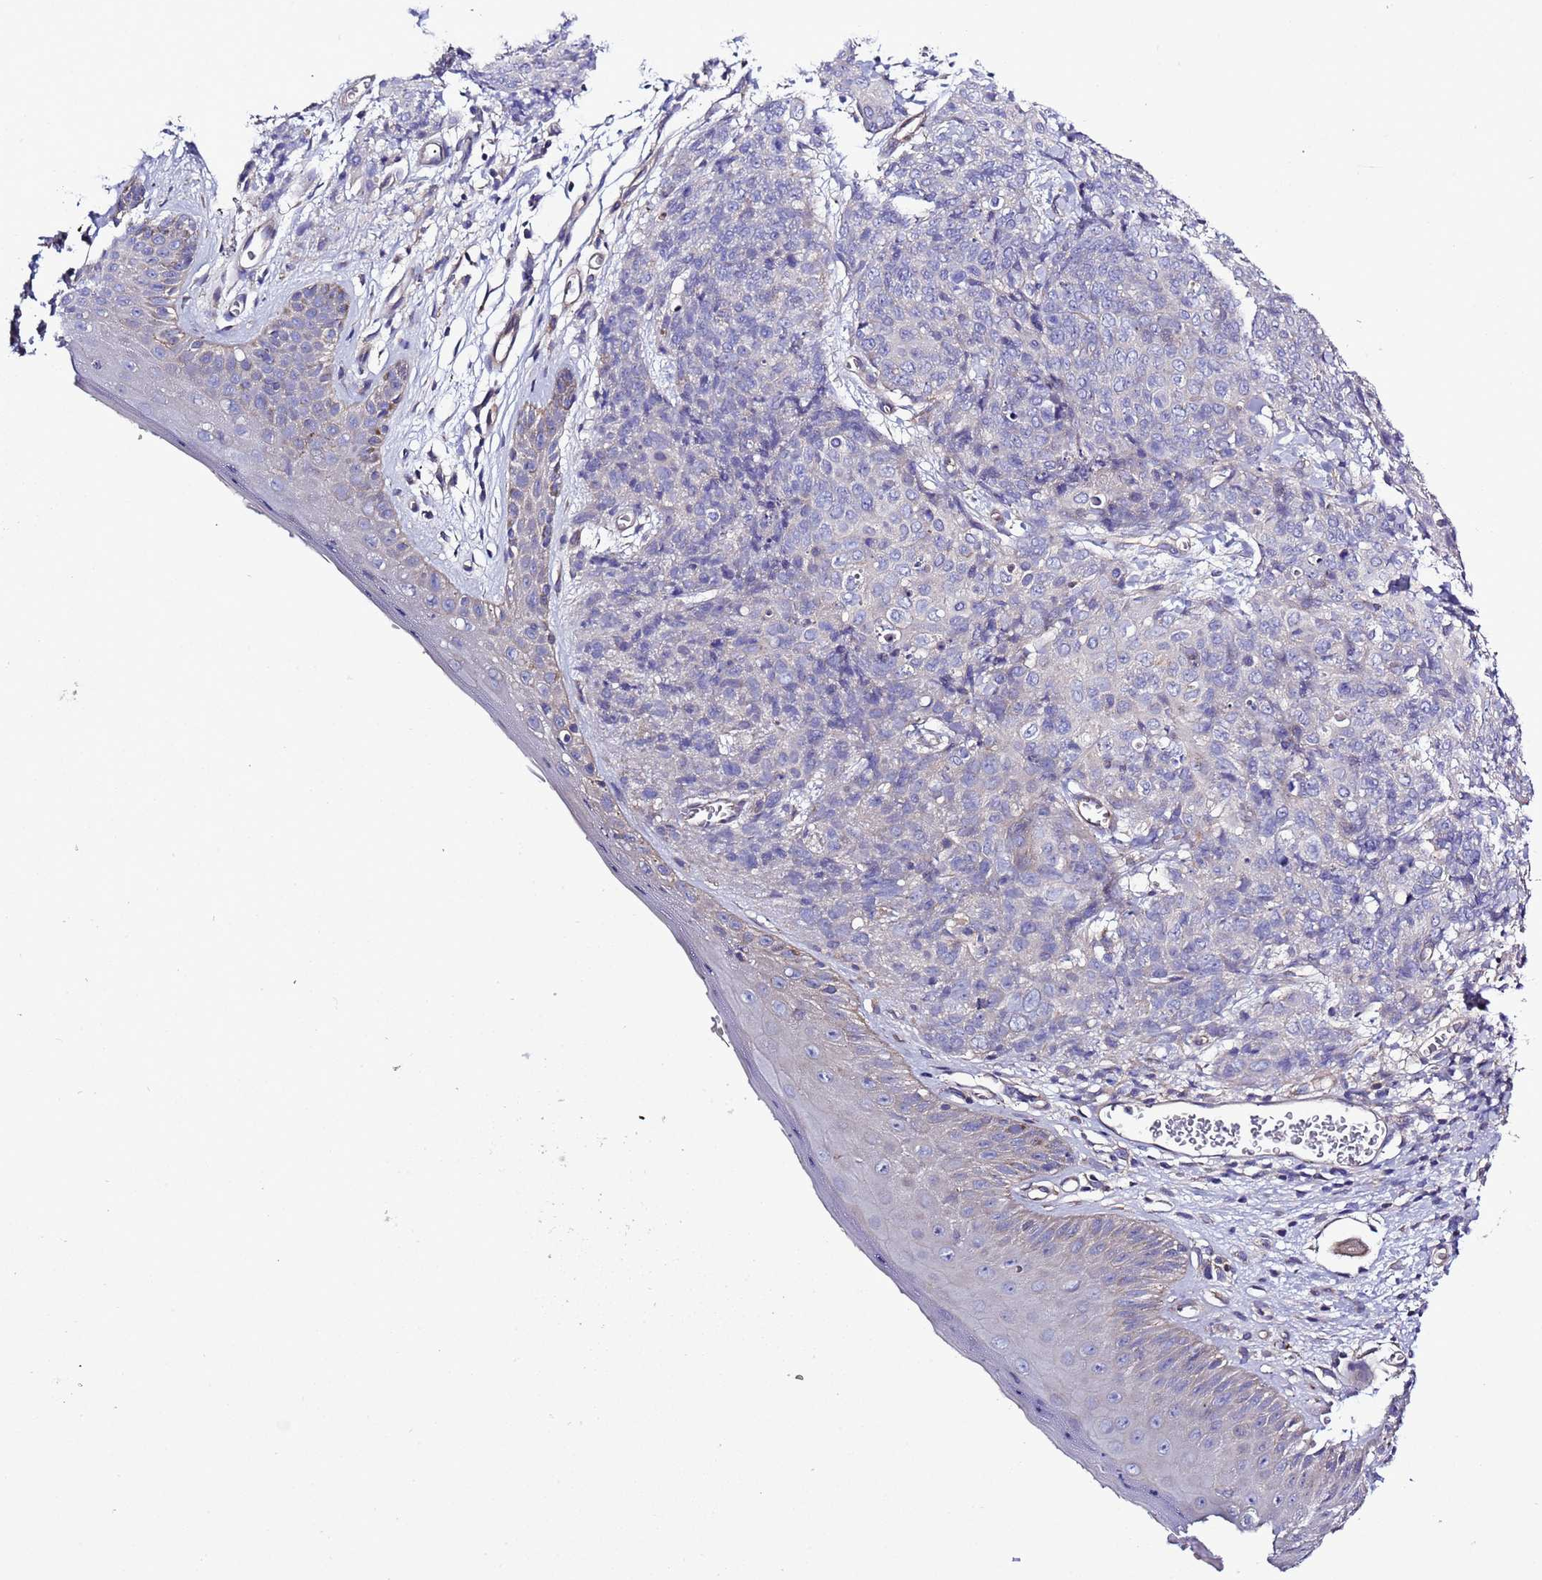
{"staining": {"intensity": "negative", "quantity": "none", "location": "none"}, "tissue": "skin cancer", "cell_type": "Tumor cells", "image_type": "cancer", "snomed": [{"axis": "morphology", "description": "Squamous cell carcinoma, NOS"}, {"axis": "topography", "description": "Skin"}, {"axis": "topography", "description": "Vulva"}], "caption": "Immunohistochemical staining of human squamous cell carcinoma (skin) displays no significant positivity in tumor cells.", "gene": "SPCS1", "patient": {"sex": "female", "age": 85}}